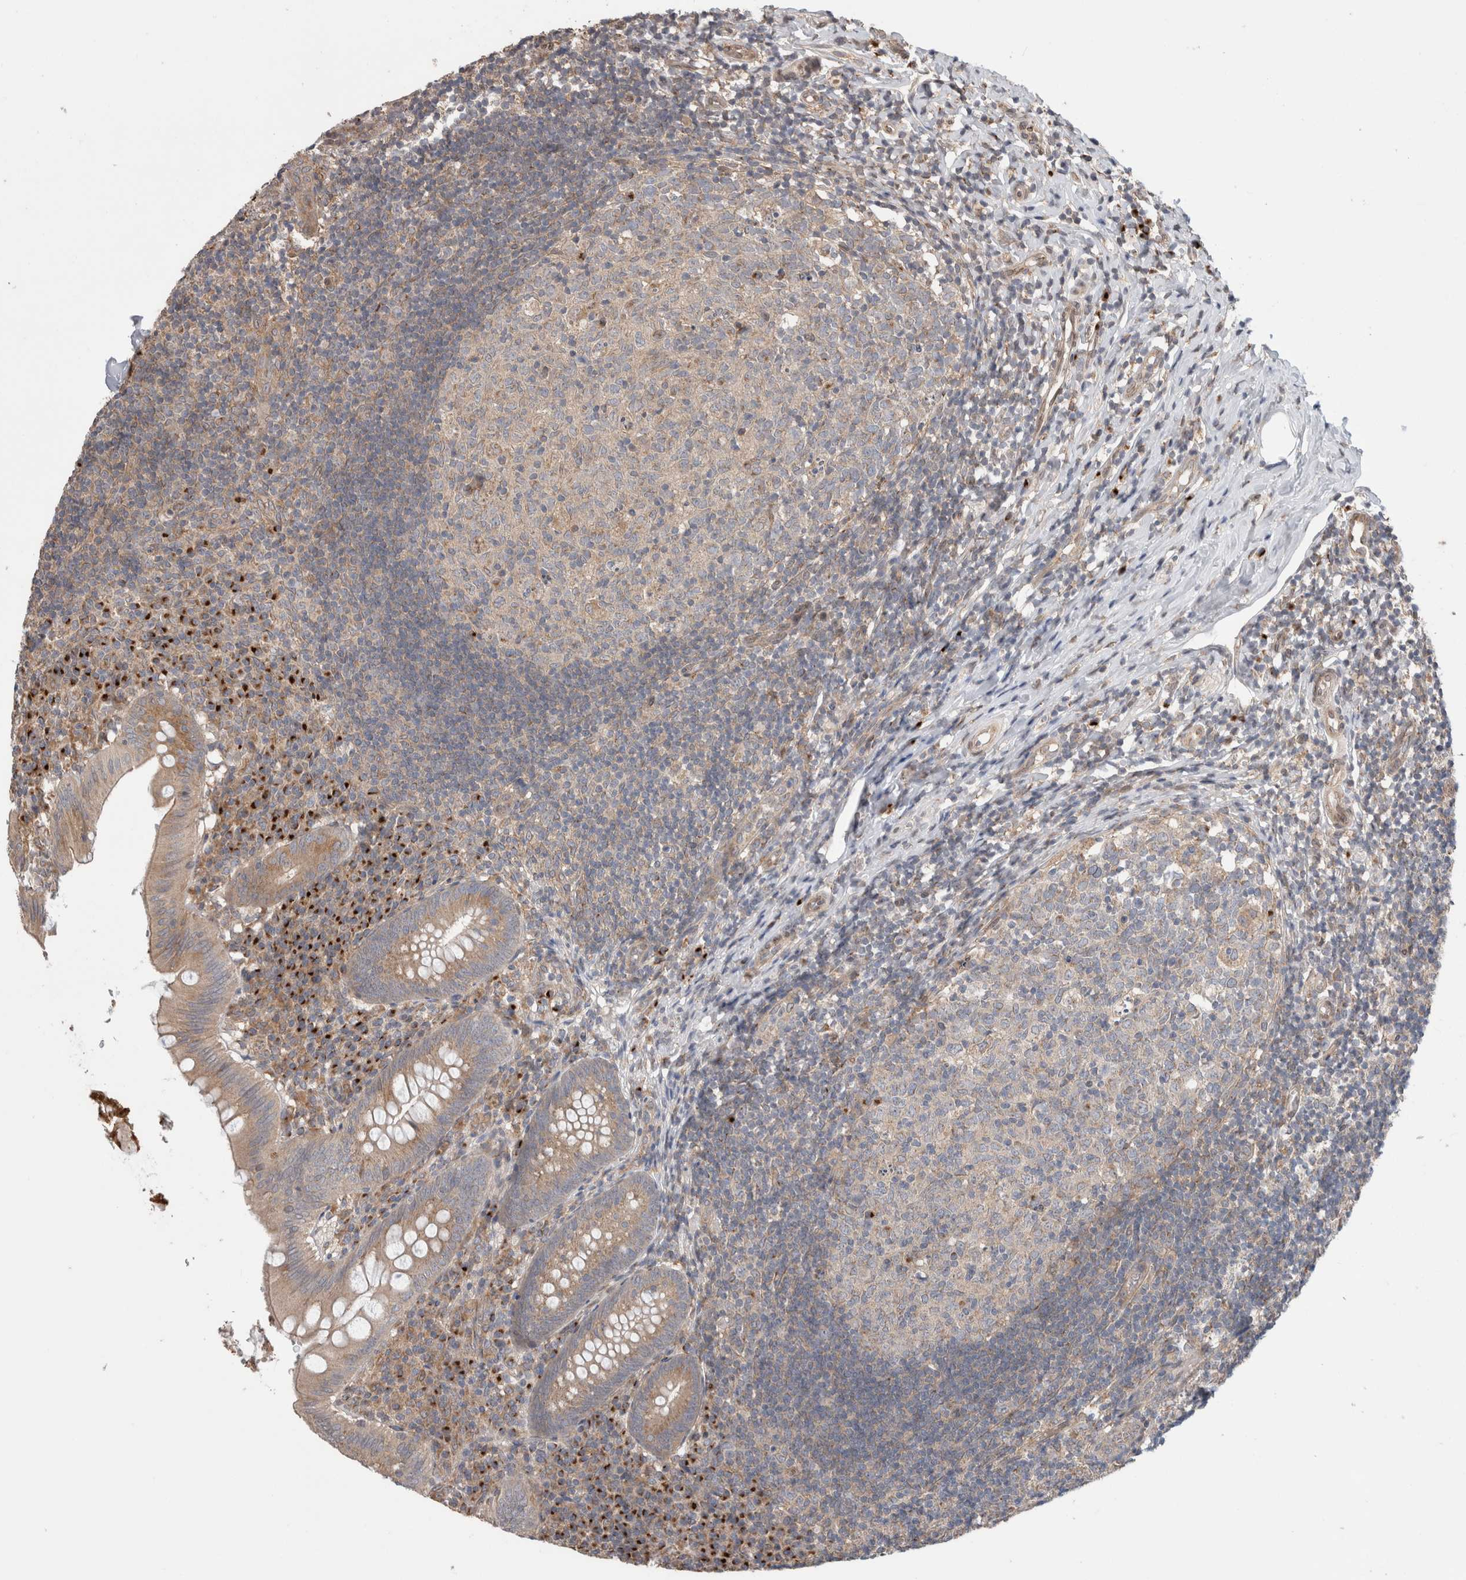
{"staining": {"intensity": "moderate", "quantity": ">75%", "location": "cytoplasmic/membranous"}, "tissue": "appendix", "cell_type": "Glandular cells", "image_type": "normal", "snomed": [{"axis": "morphology", "description": "Normal tissue, NOS"}, {"axis": "topography", "description": "Appendix"}], "caption": "Immunohistochemical staining of benign appendix shows >75% levels of moderate cytoplasmic/membranous protein positivity in about >75% of glandular cells. (Brightfield microscopy of DAB IHC at high magnification).", "gene": "TRIM5", "patient": {"sex": "male", "age": 8}}